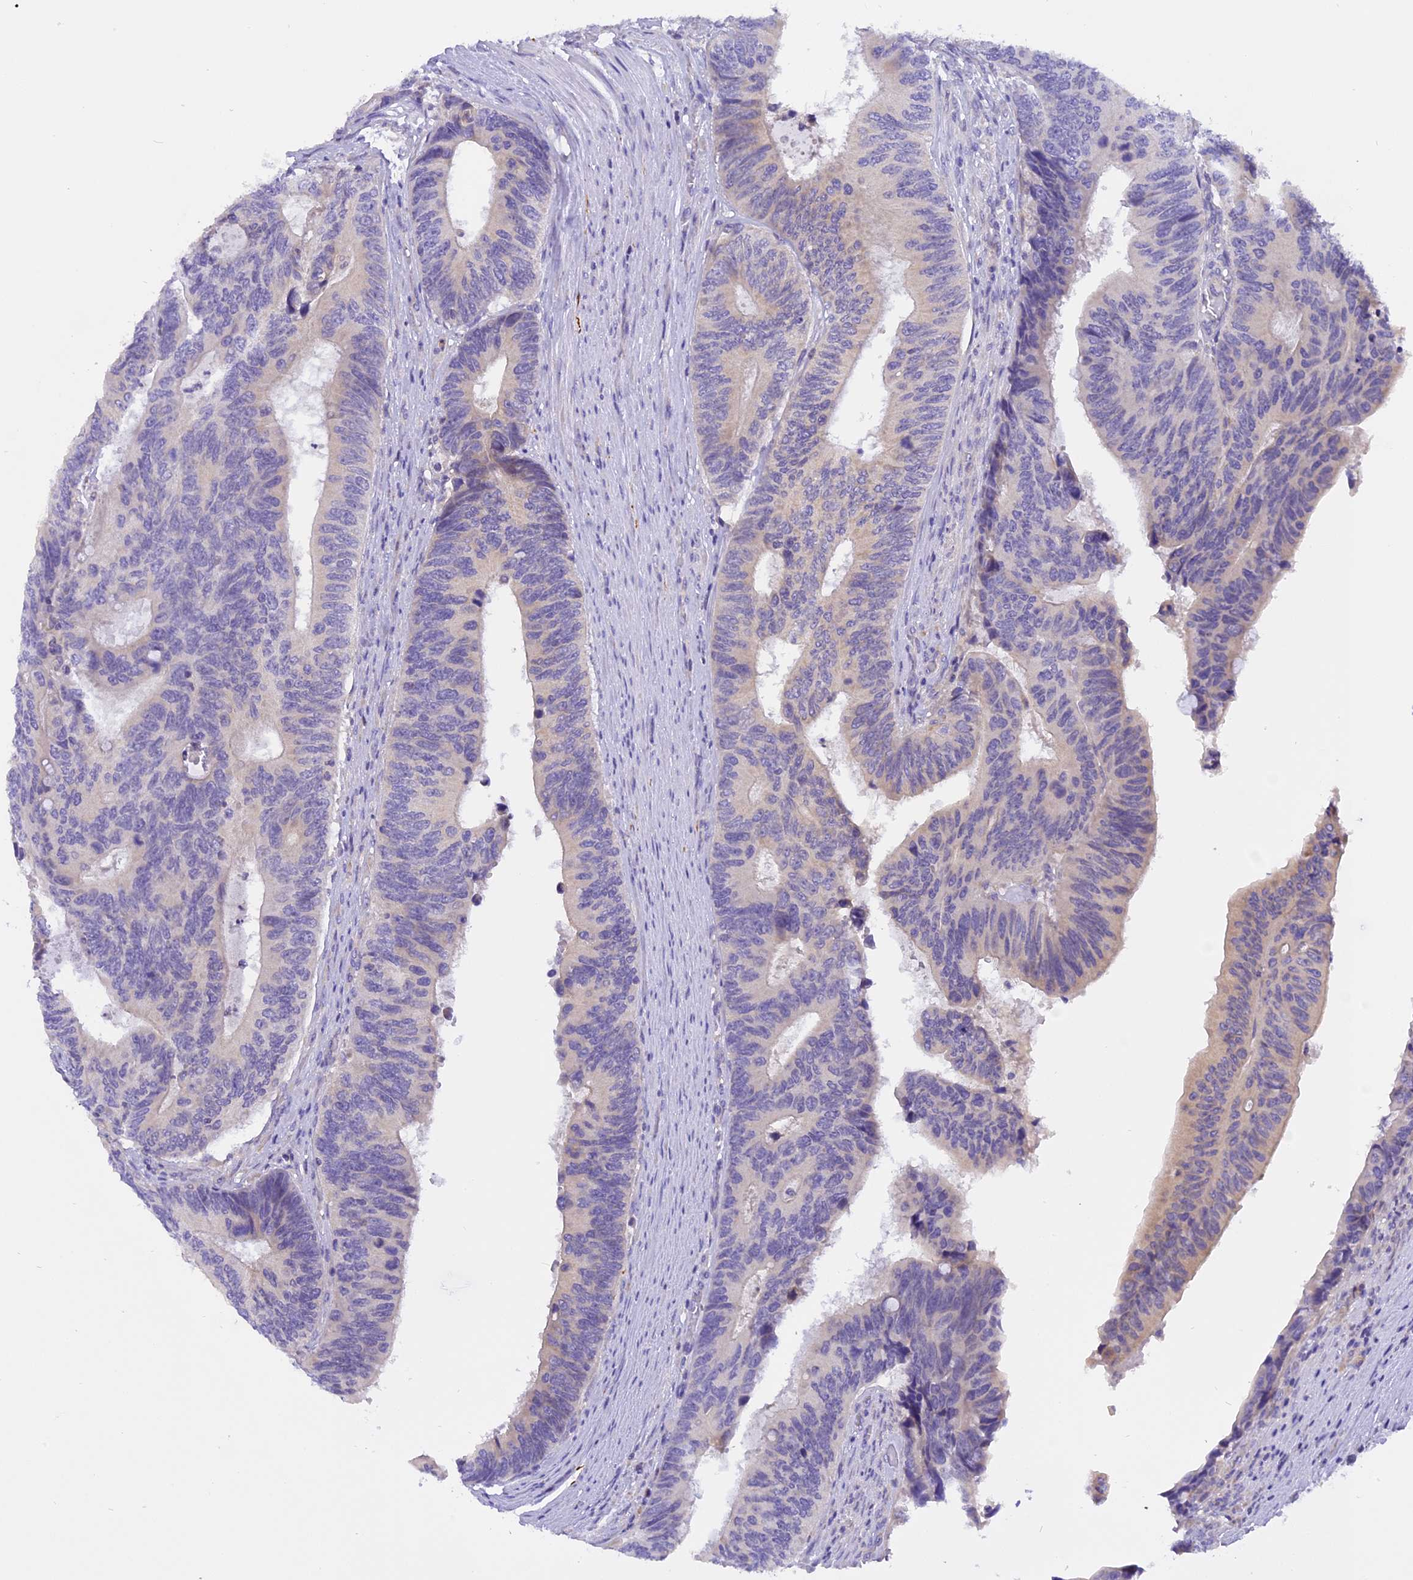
{"staining": {"intensity": "negative", "quantity": "none", "location": "none"}, "tissue": "colorectal cancer", "cell_type": "Tumor cells", "image_type": "cancer", "snomed": [{"axis": "morphology", "description": "Adenocarcinoma, NOS"}, {"axis": "topography", "description": "Colon"}], "caption": "Tumor cells are negative for brown protein staining in adenocarcinoma (colorectal). (Stains: DAB immunohistochemistry (IHC) with hematoxylin counter stain, Microscopy: brightfield microscopy at high magnification).", "gene": "TRIM3", "patient": {"sex": "male", "age": 87}}